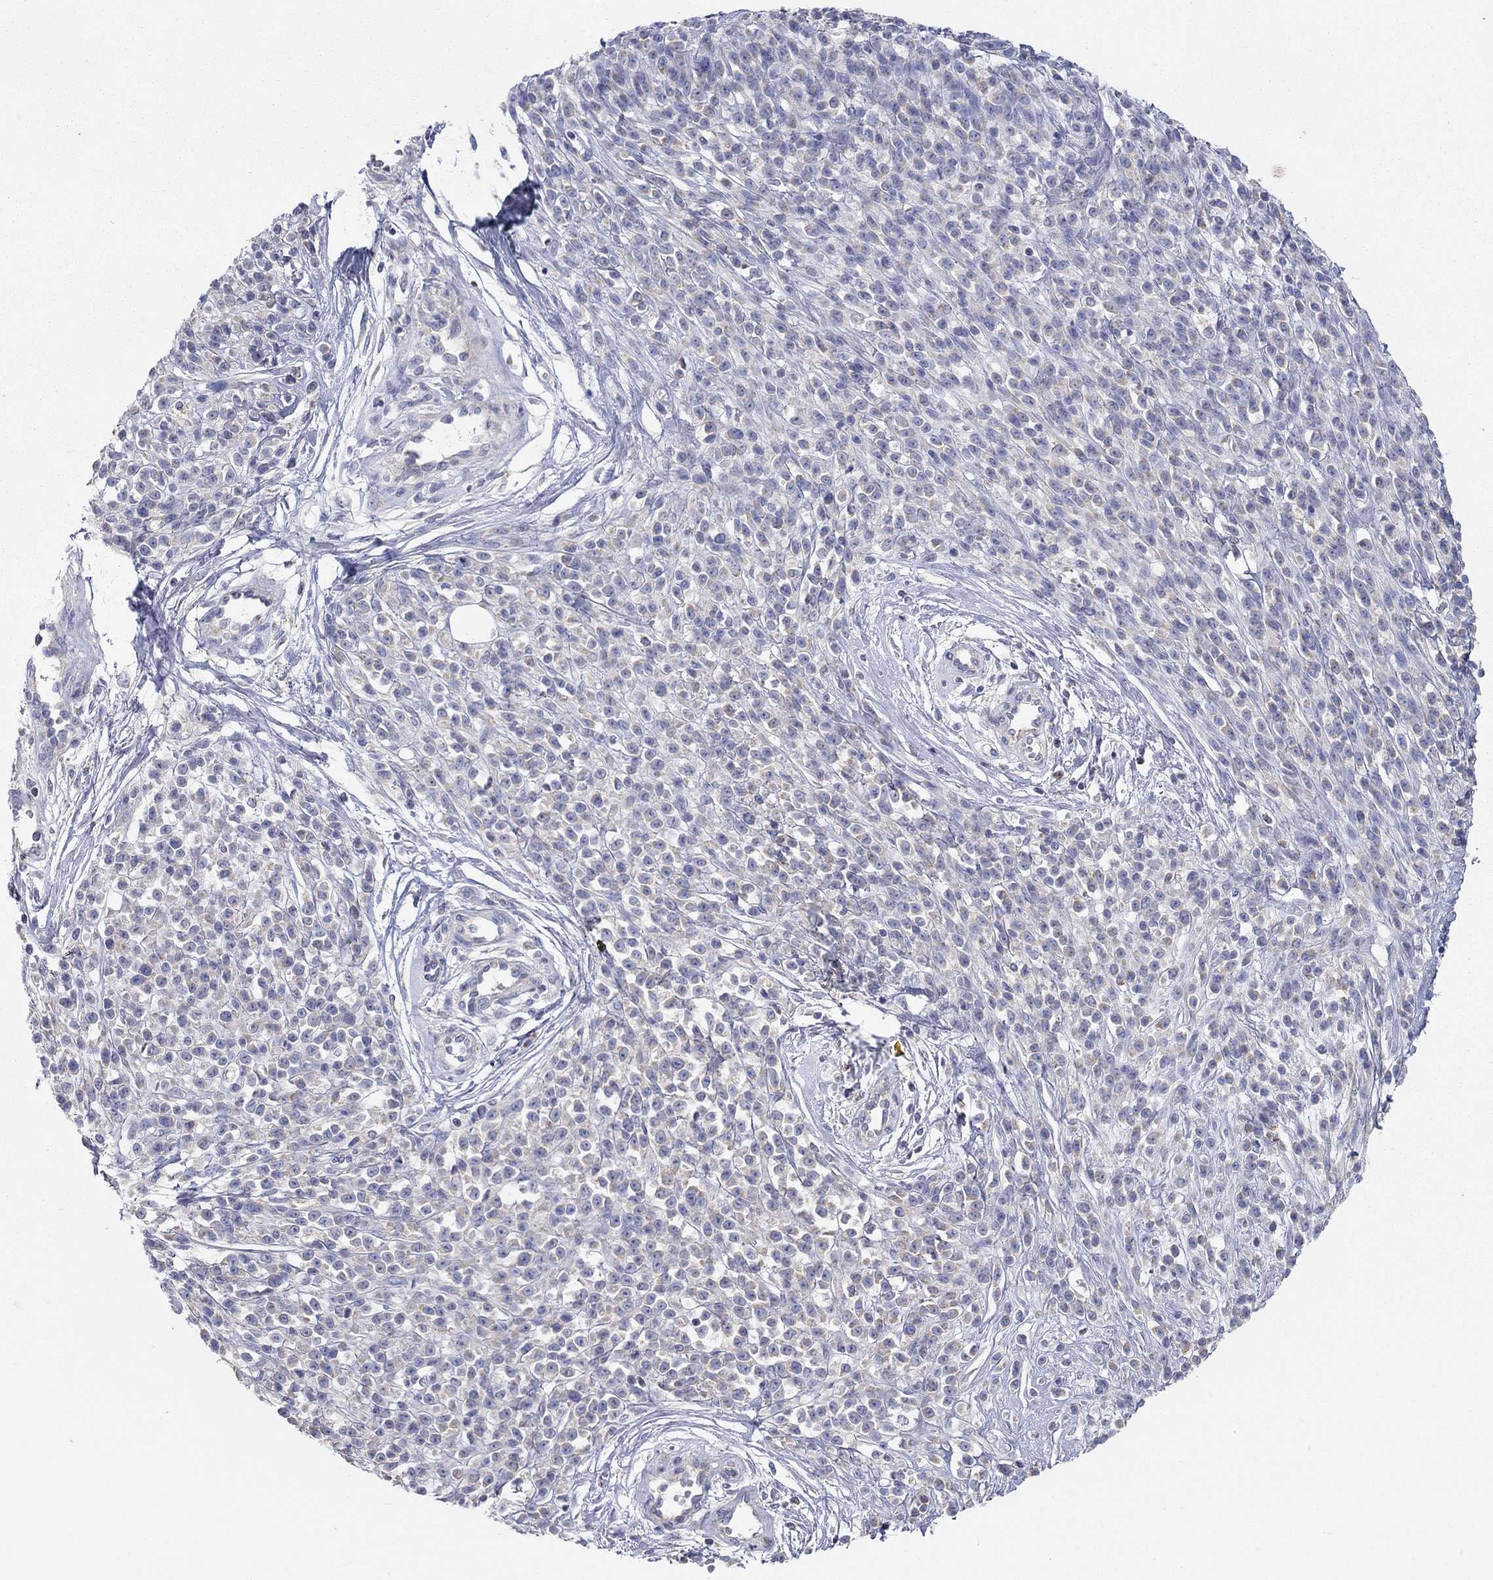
{"staining": {"intensity": "negative", "quantity": "none", "location": "none"}, "tissue": "melanoma", "cell_type": "Tumor cells", "image_type": "cancer", "snomed": [{"axis": "morphology", "description": "Malignant melanoma, NOS"}, {"axis": "topography", "description": "Skin"}, {"axis": "topography", "description": "Skin of trunk"}], "caption": "High magnification brightfield microscopy of melanoma stained with DAB (brown) and counterstained with hematoxylin (blue): tumor cells show no significant expression.", "gene": "RCAN1", "patient": {"sex": "male", "age": 74}}